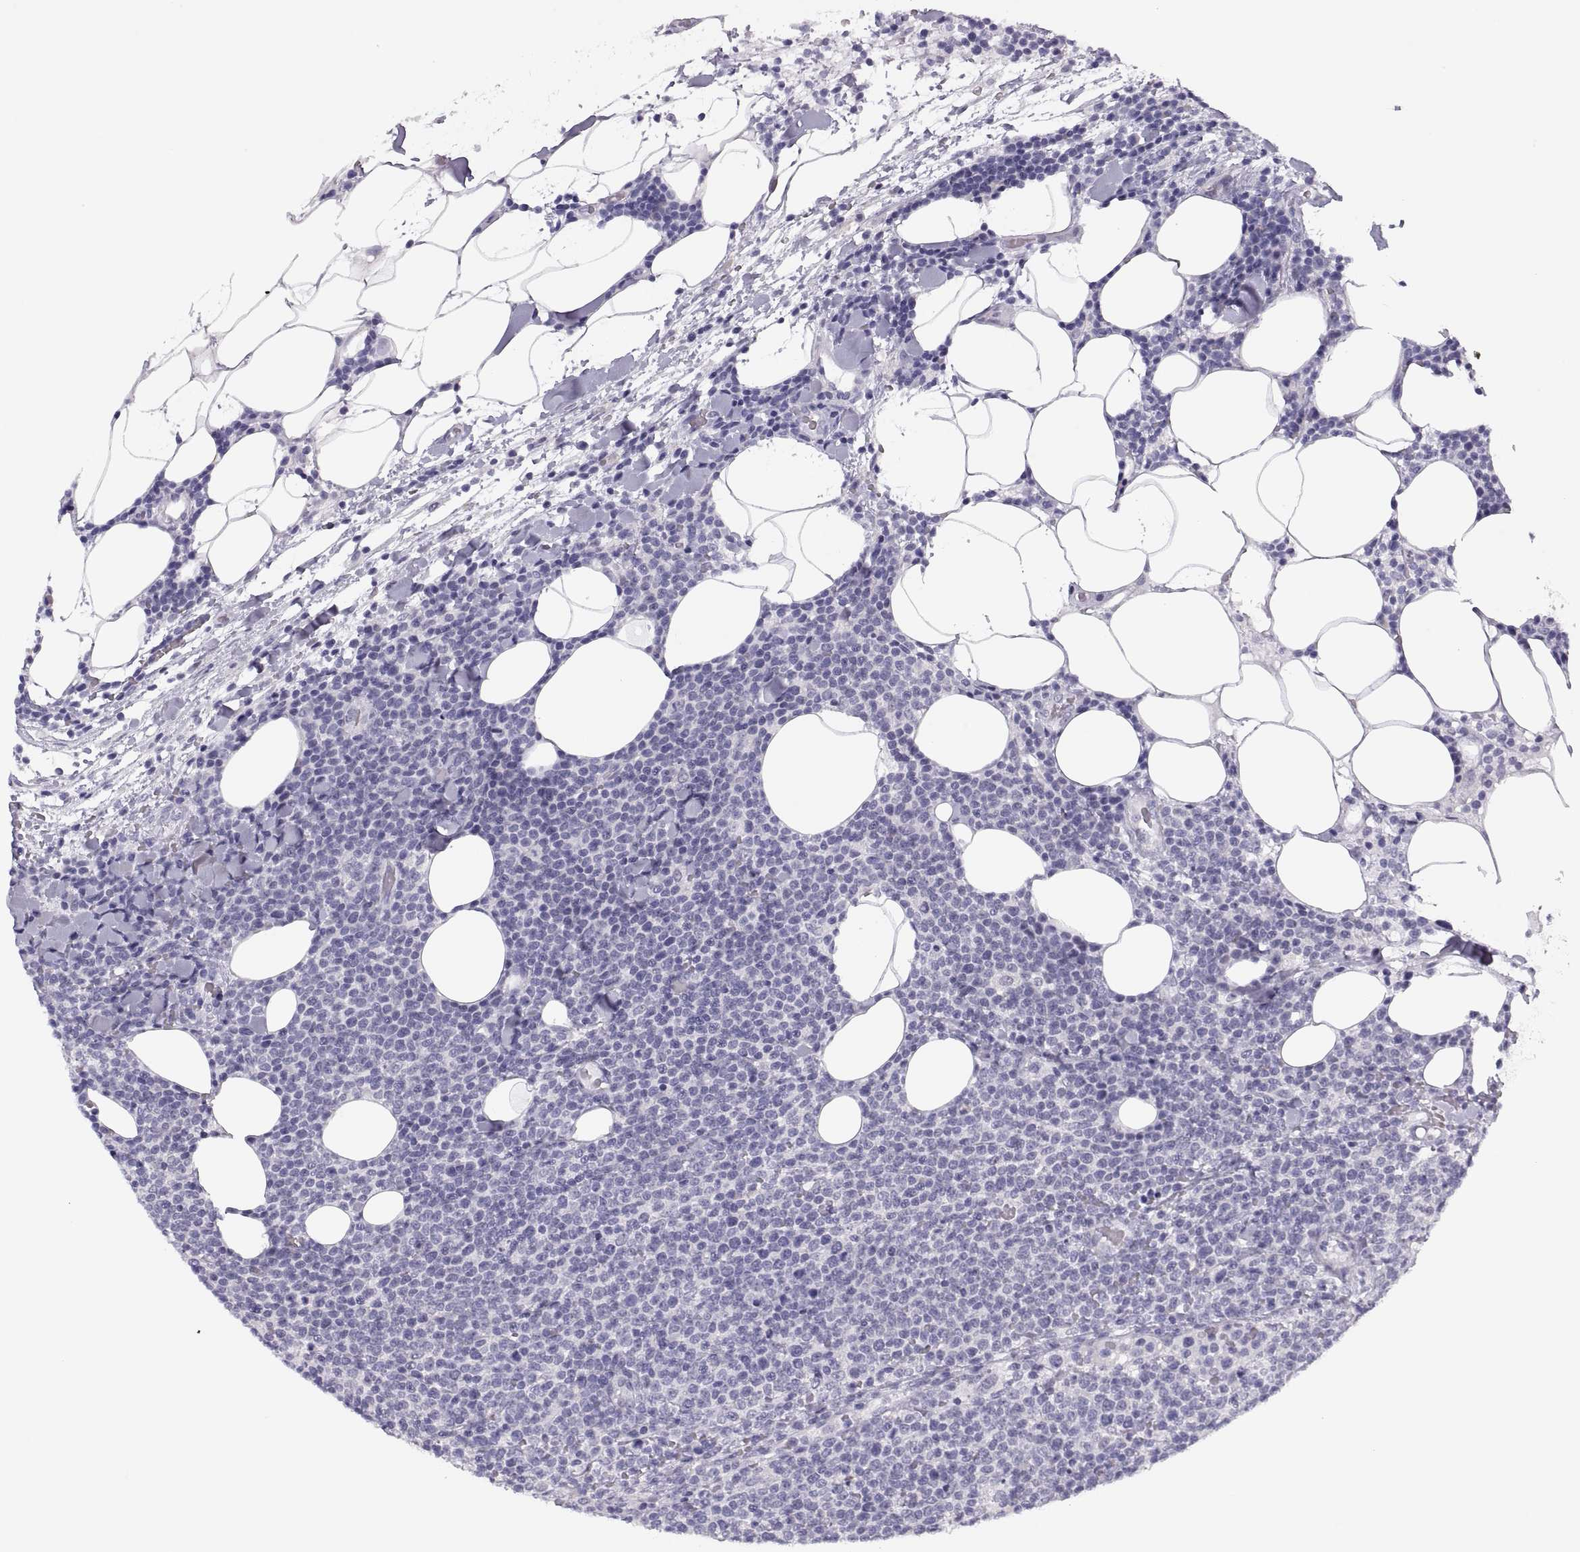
{"staining": {"intensity": "negative", "quantity": "none", "location": "none"}, "tissue": "lymphoma", "cell_type": "Tumor cells", "image_type": "cancer", "snomed": [{"axis": "morphology", "description": "Malignant lymphoma, non-Hodgkin's type, High grade"}, {"axis": "topography", "description": "Lymph node"}], "caption": "A photomicrograph of human high-grade malignant lymphoma, non-Hodgkin's type is negative for staining in tumor cells.", "gene": "C3orf22", "patient": {"sex": "male", "age": 61}}